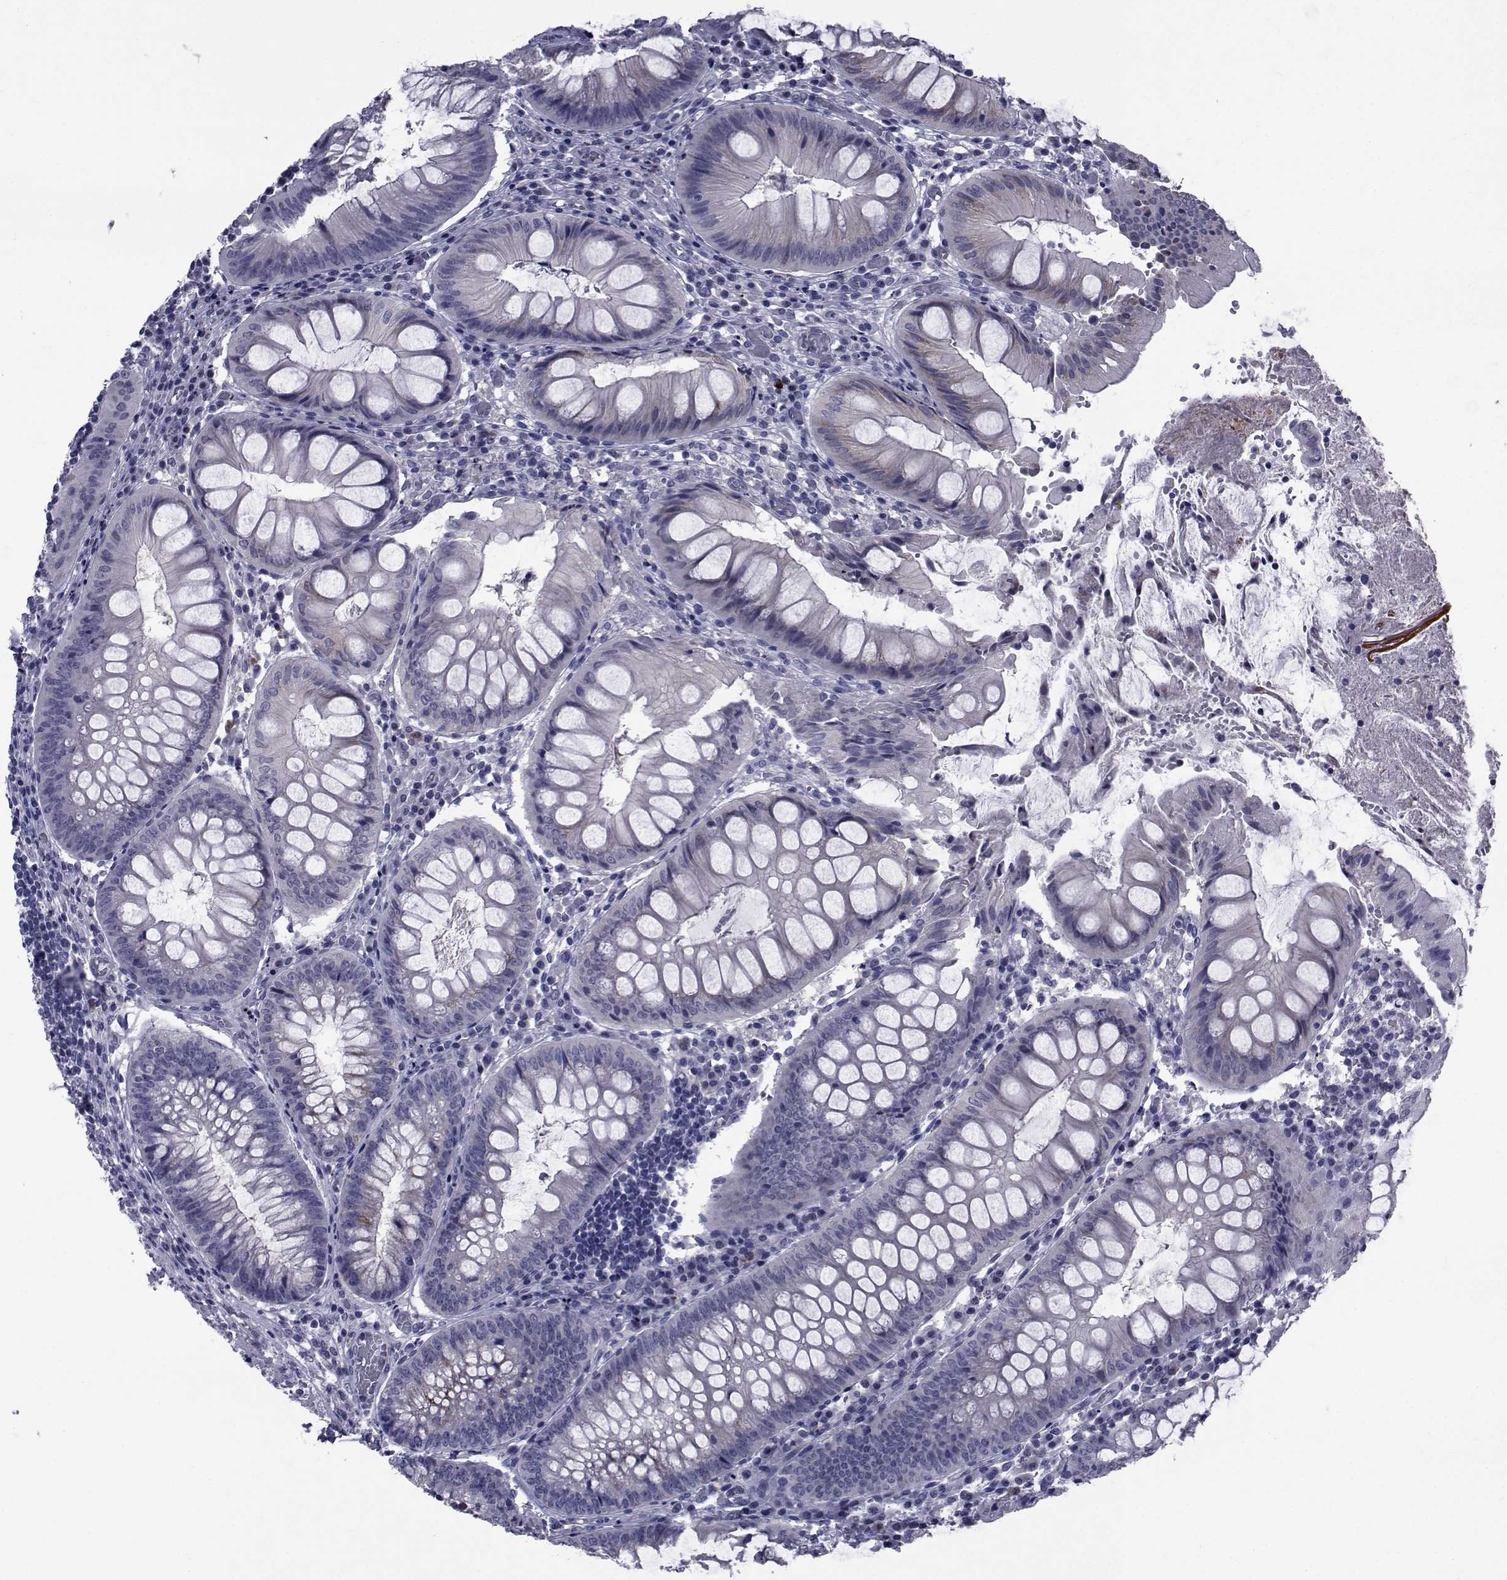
{"staining": {"intensity": "negative", "quantity": "none", "location": "none"}, "tissue": "appendix", "cell_type": "Glandular cells", "image_type": "normal", "snomed": [{"axis": "morphology", "description": "Normal tissue, NOS"}, {"axis": "morphology", "description": "Inflammation, NOS"}, {"axis": "topography", "description": "Appendix"}], "caption": "The photomicrograph exhibits no significant positivity in glandular cells of appendix. (DAB IHC with hematoxylin counter stain).", "gene": "SEMA5B", "patient": {"sex": "male", "age": 16}}